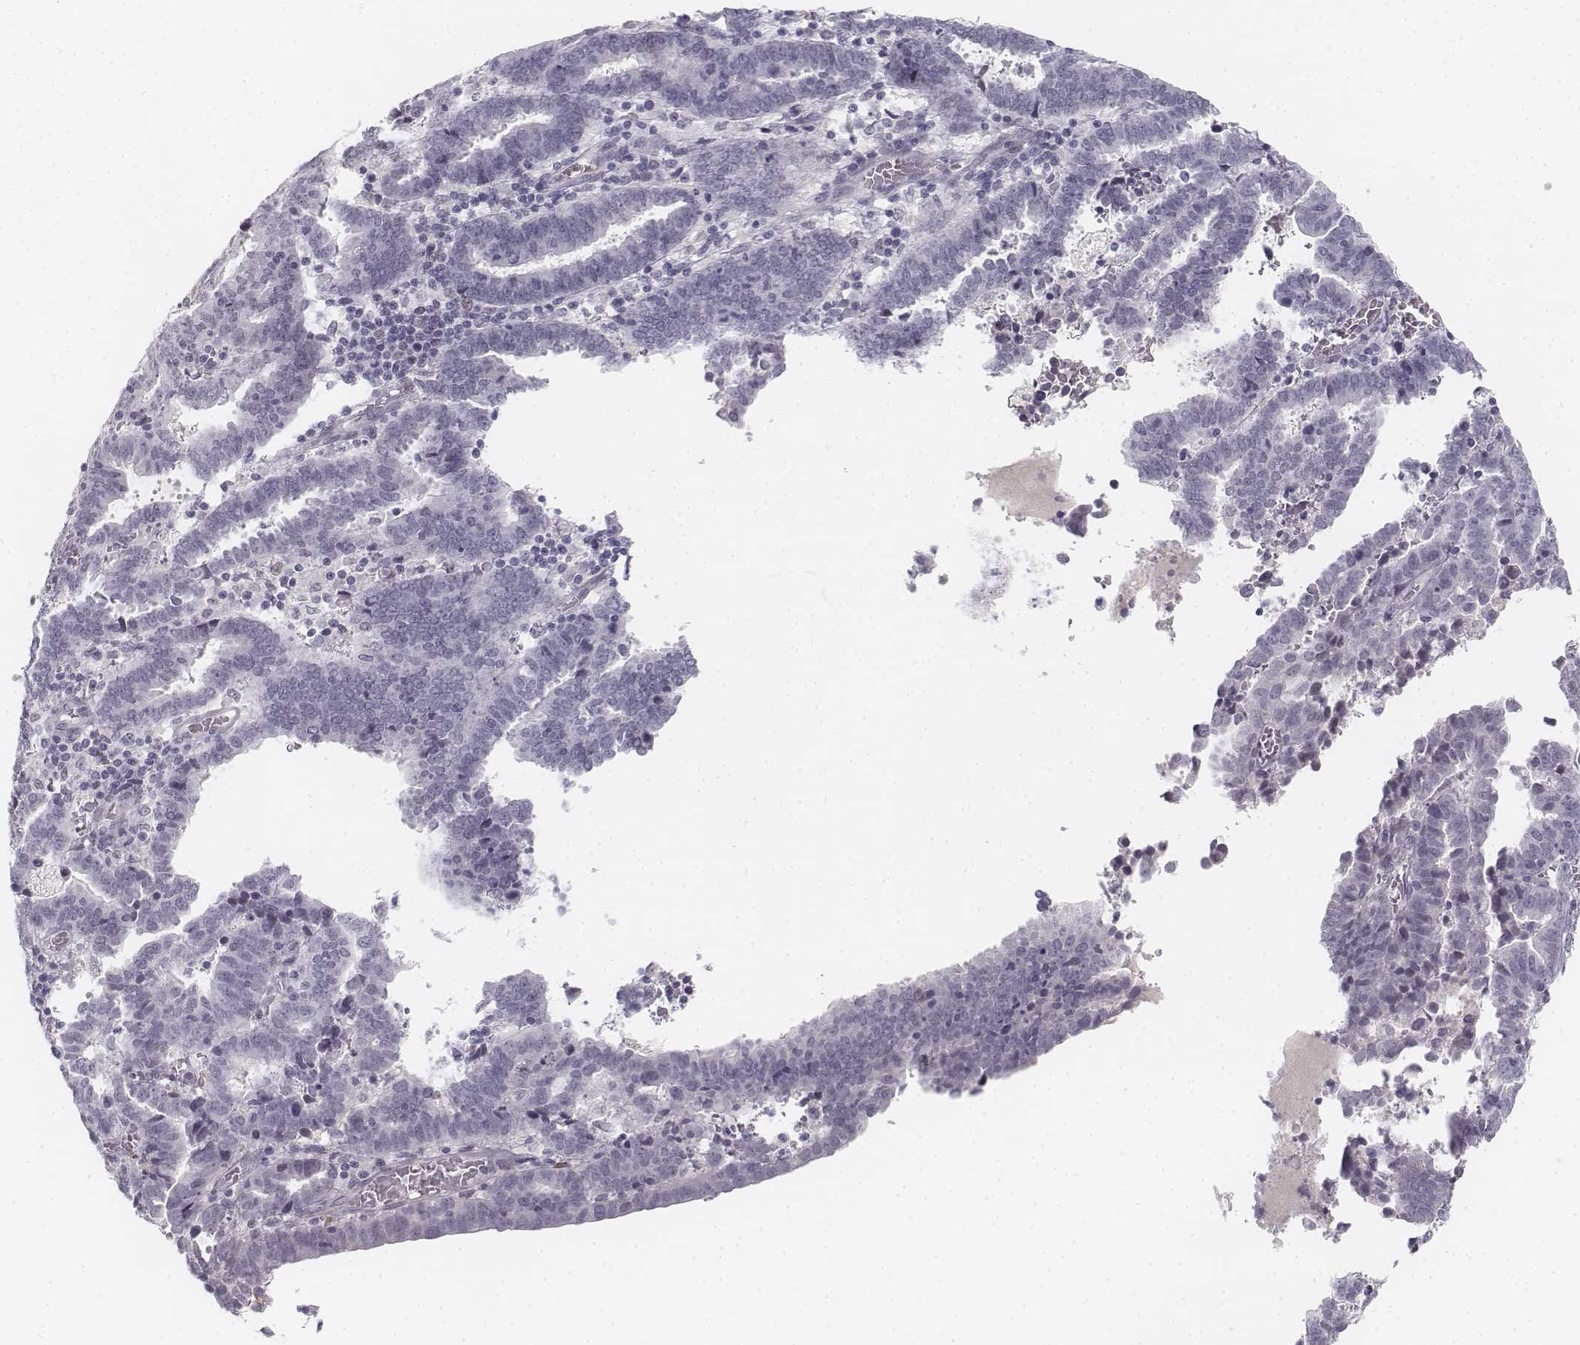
{"staining": {"intensity": "negative", "quantity": "none", "location": "none"}, "tissue": "endometrial cancer", "cell_type": "Tumor cells", "image_type": "cancer", "snomed": [{"axis": "morphology", "description": "Adenocarcinoma, NOS"}, {"axis": "topography", "description": "Uterus"}], "caption": "Immunohistochemical staining of endometrial cancer (adenocarcinoma) displays no significant expression in tumor cells. (DAB (3,3'-diaminobenzidine) immunohistochemistry (IHC) visualized using brightfield microscopy, high magnification).", "gene": "KRT84", "patient": {"sex": "female", "age": 83}}